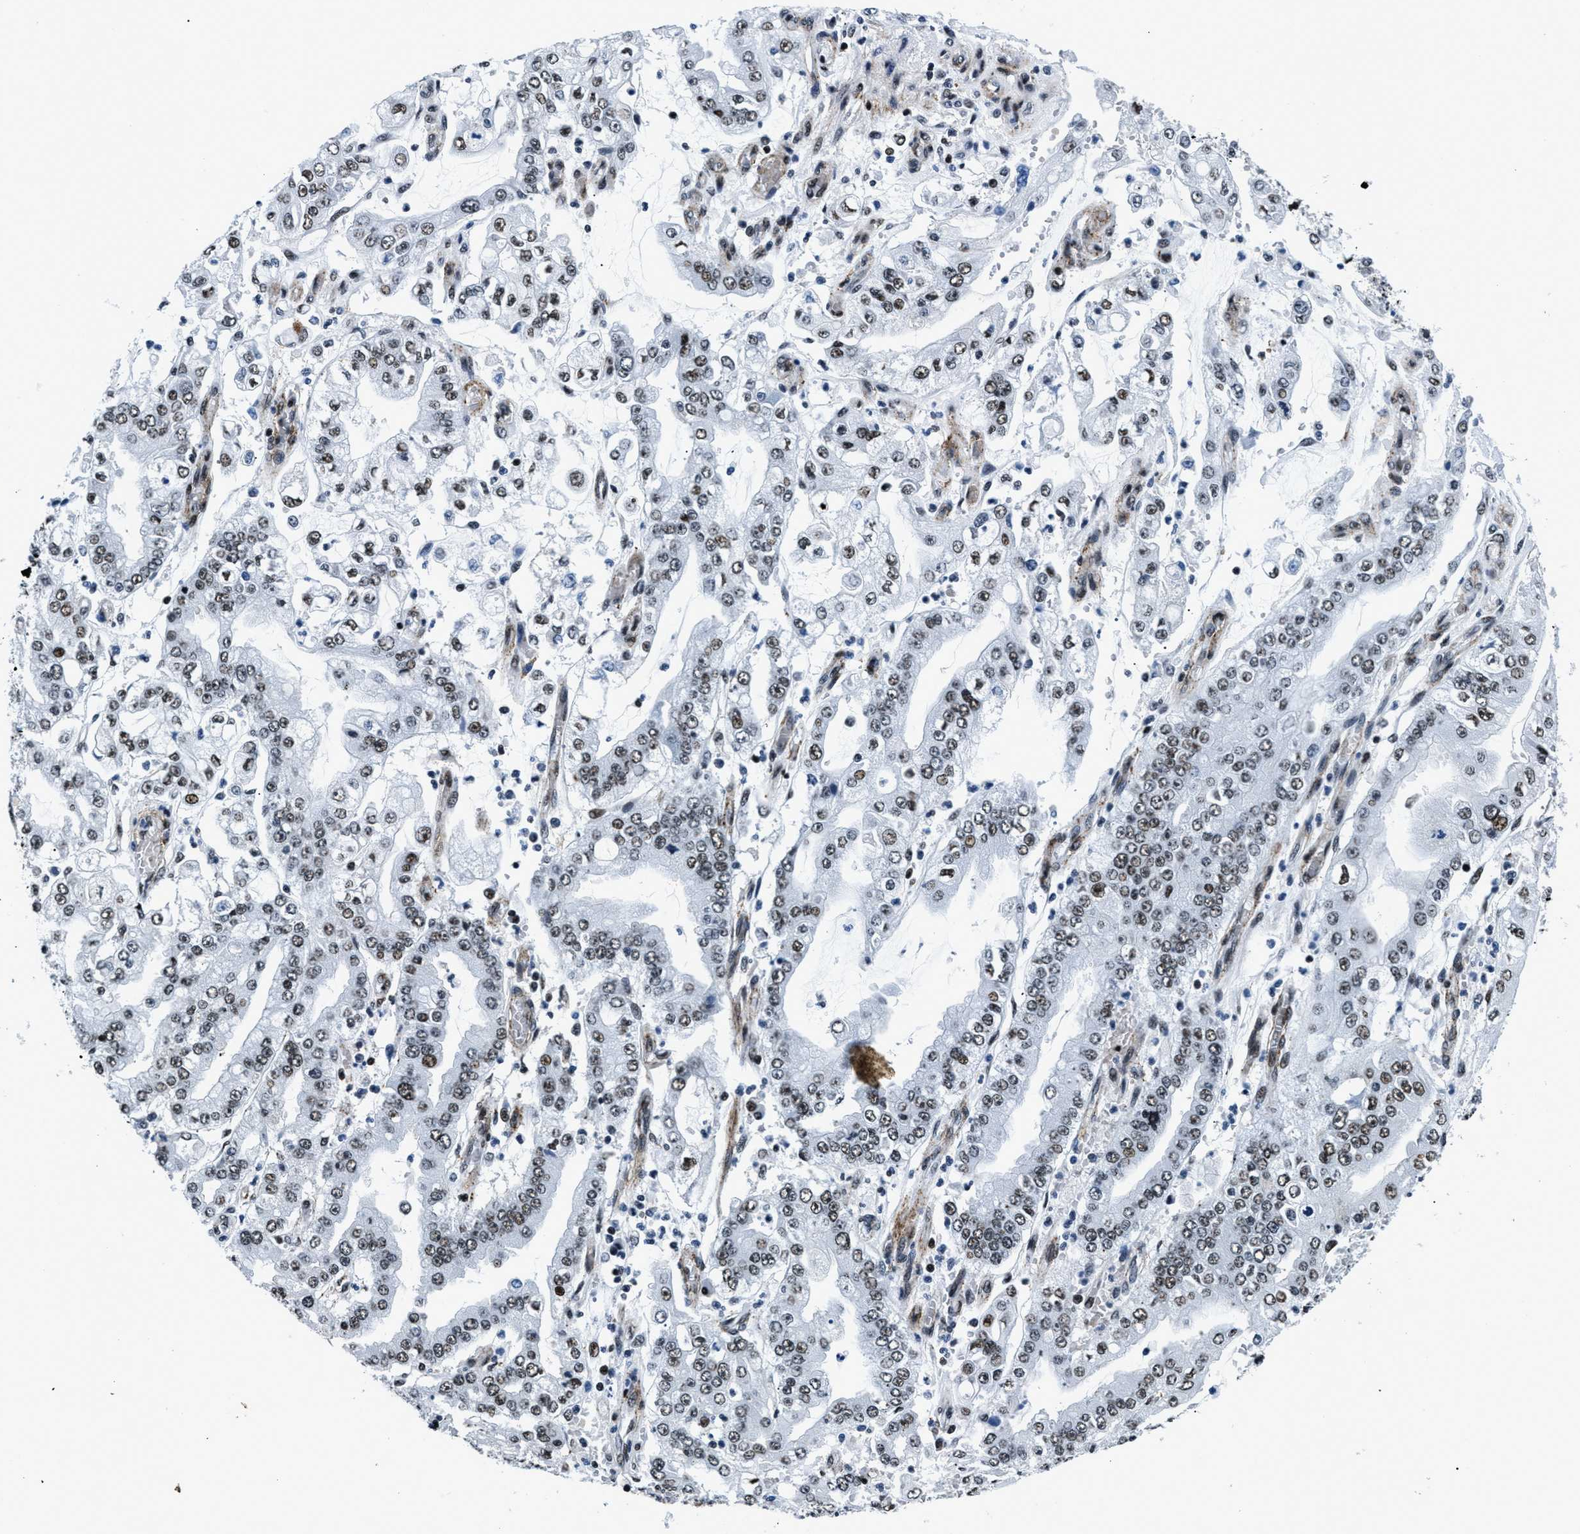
{"staining": {"intensity": "strong", "quantity": ">75%", "location": "nuclear"}, "tissue": "stomach cancer", "cell_type": "Tumor cells", "image_type": "cancer", "snomed": [{"axis": "morphology", "description": "Adenocarcinoma, NOS"}, {"axis": "topography", "description": "Stomach"}], "caption": "Brown immunohistochemical staining in stomach adenocarcinoma demonstrates strong nuclear staining in about >75% of tumor cells.", "gene": "SMARCB1", "patient": {"sex": "male", "age": 76}}